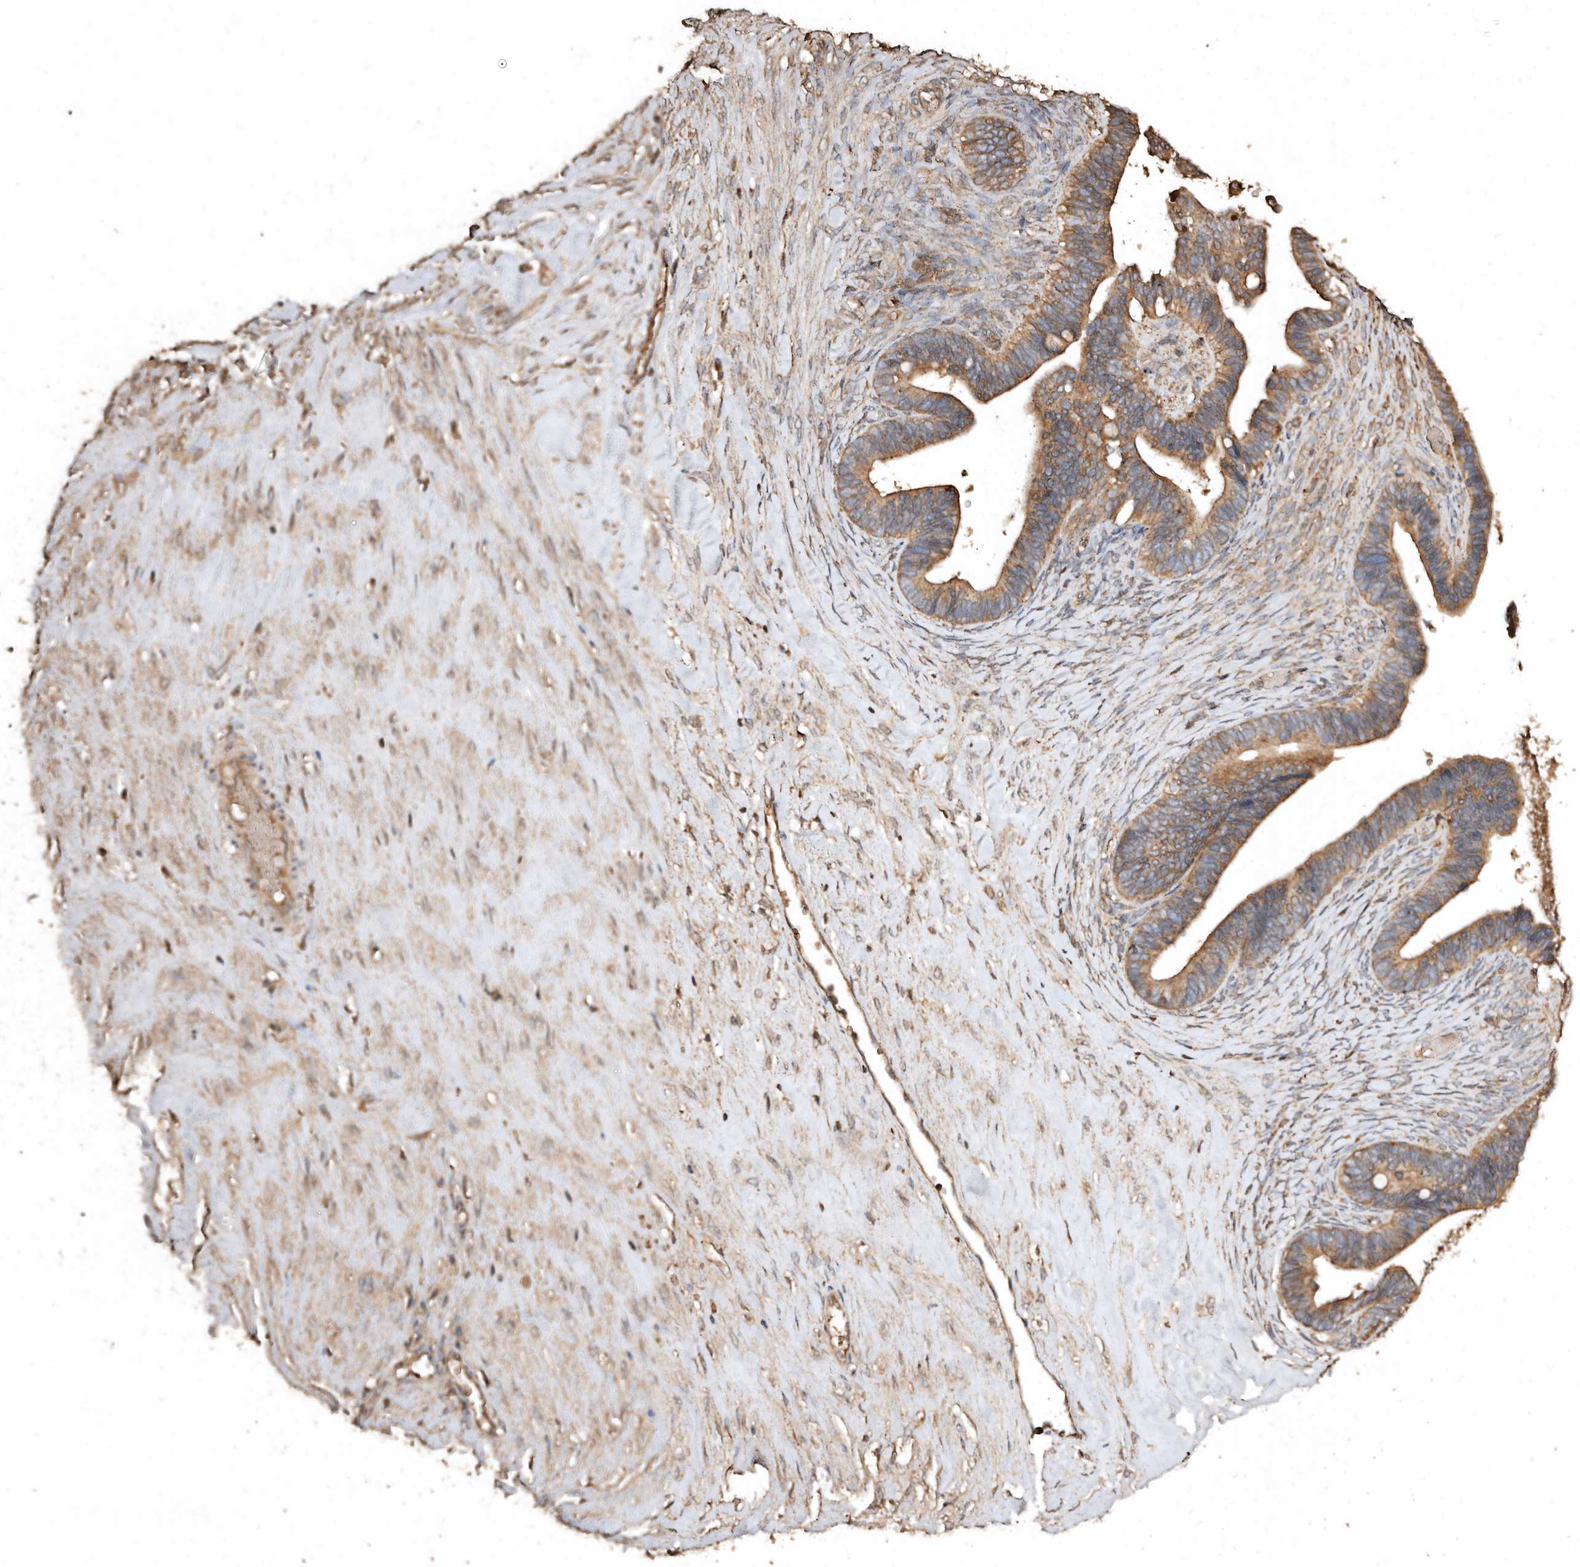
{"staining": {"intensity": "moderate", "quantity": ">75%", "location": "cytoplasmic/membranous"}, "tissue": "ovarian cancer", "cell_type": "Tumor cells", "image_type": "cancer", "snomed": [{"axis": "morphology", "description": "Cystadenocarcinoma, serous, NOS"}, {"axis": "topography", "description": "Ovary"}], "caption": "Serous cystadenocarcinoma (ovarian) stained for a protein shows moderate cytoplasmic/membranous positivity in tumor cells.", "gene": "FARS2", "patient": {"sex": "female", "age": 56}}